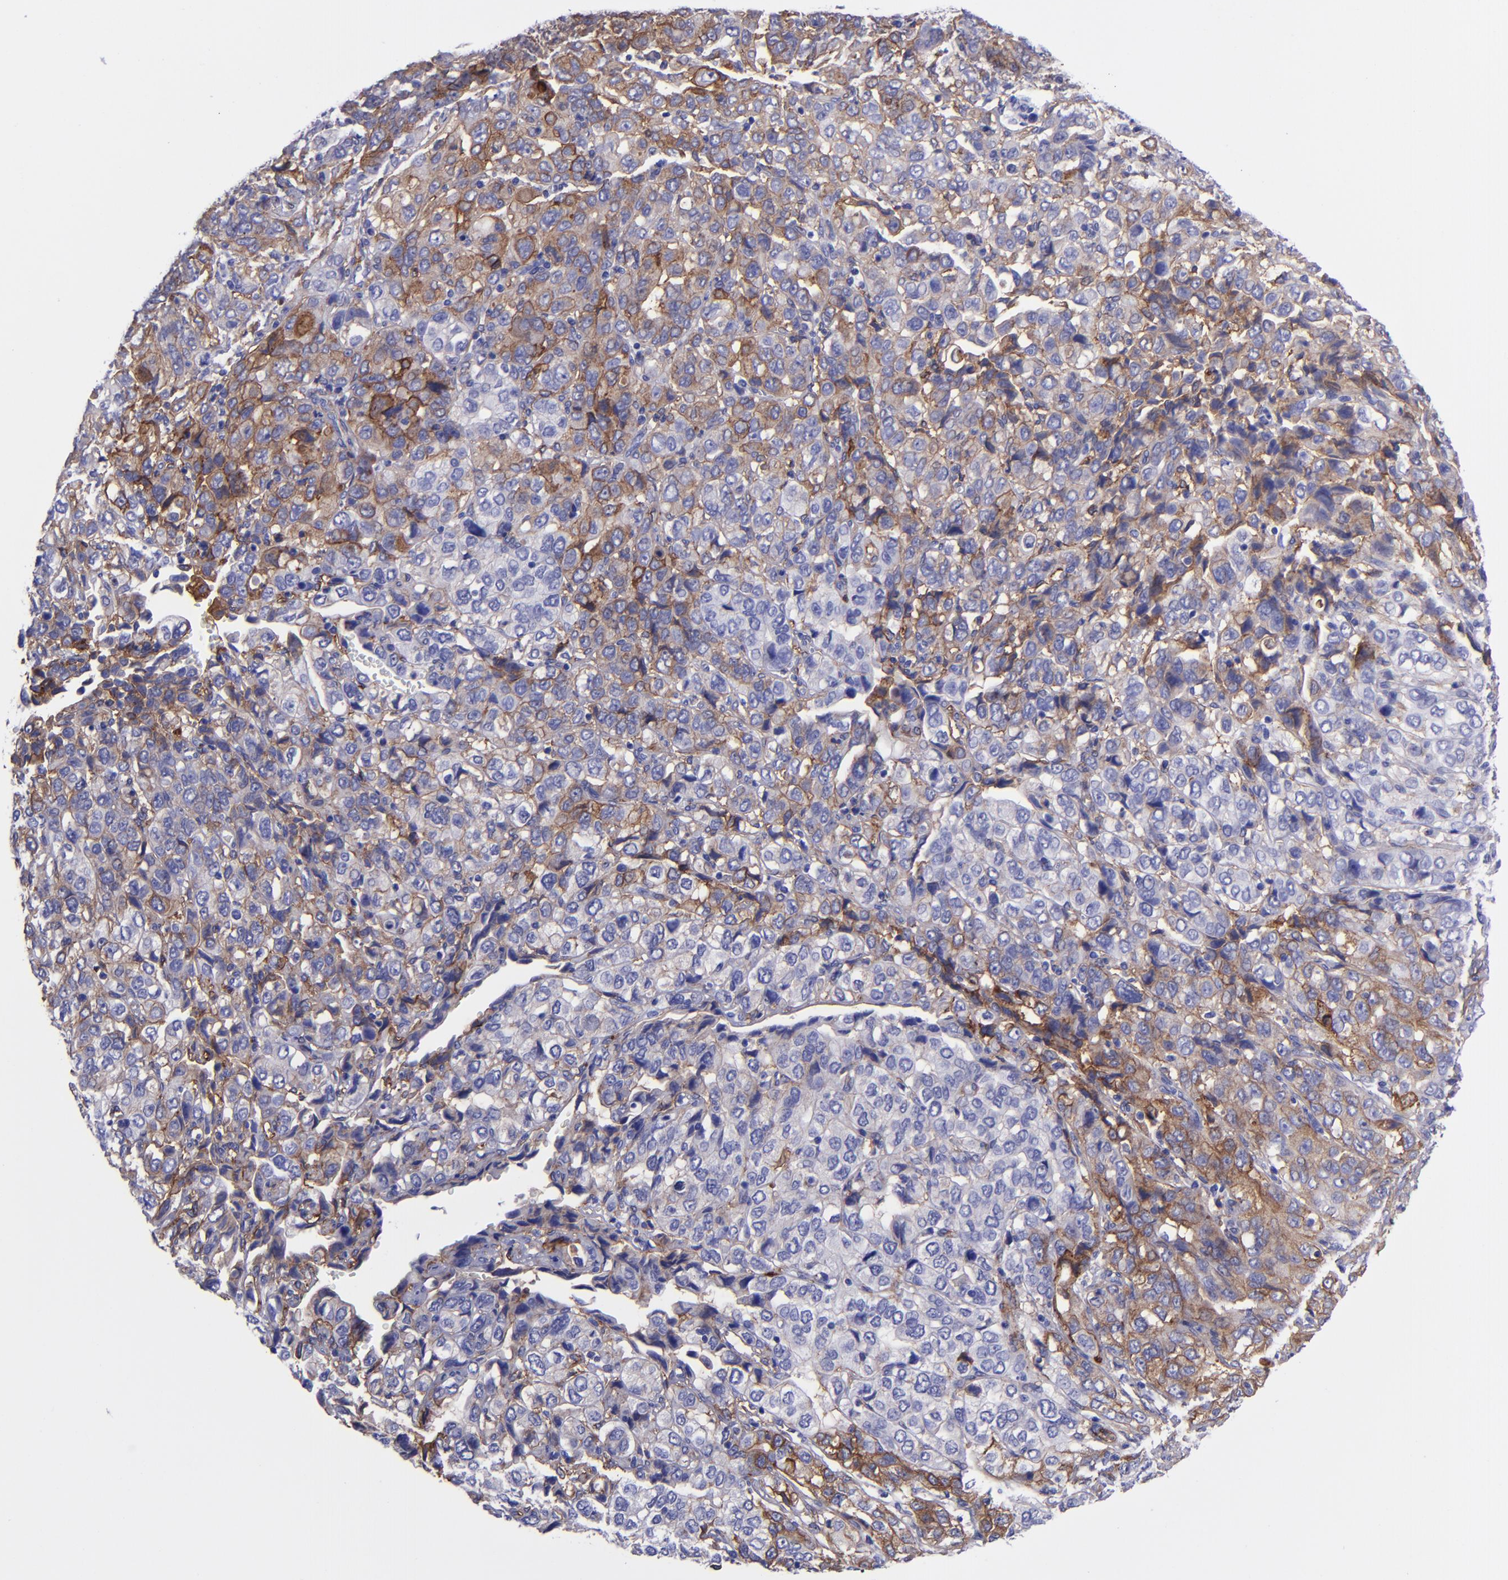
{"staining": {"intensity": "weak", "quantity": "25%-75%", "location": "cytoplasmic/membranous"}, "tissue": "stomach cancer", "cell_type": "Tumor cells", "image_type": "cancer", "snomed": [{"axis": "morphology", "description": "Adenocarcinoma, NOS"}, {"axis": "topography", "description": "Stomach, upper"}], "caption": "Protein analysis of adenocarcinoma (stomach) tissue demonstrates weak cytoplasmic/membranous expression in approximately 25%-75% of tumor cells.", "gene": "ITGAV", "patient": {"sex": "male", "age": 76}}